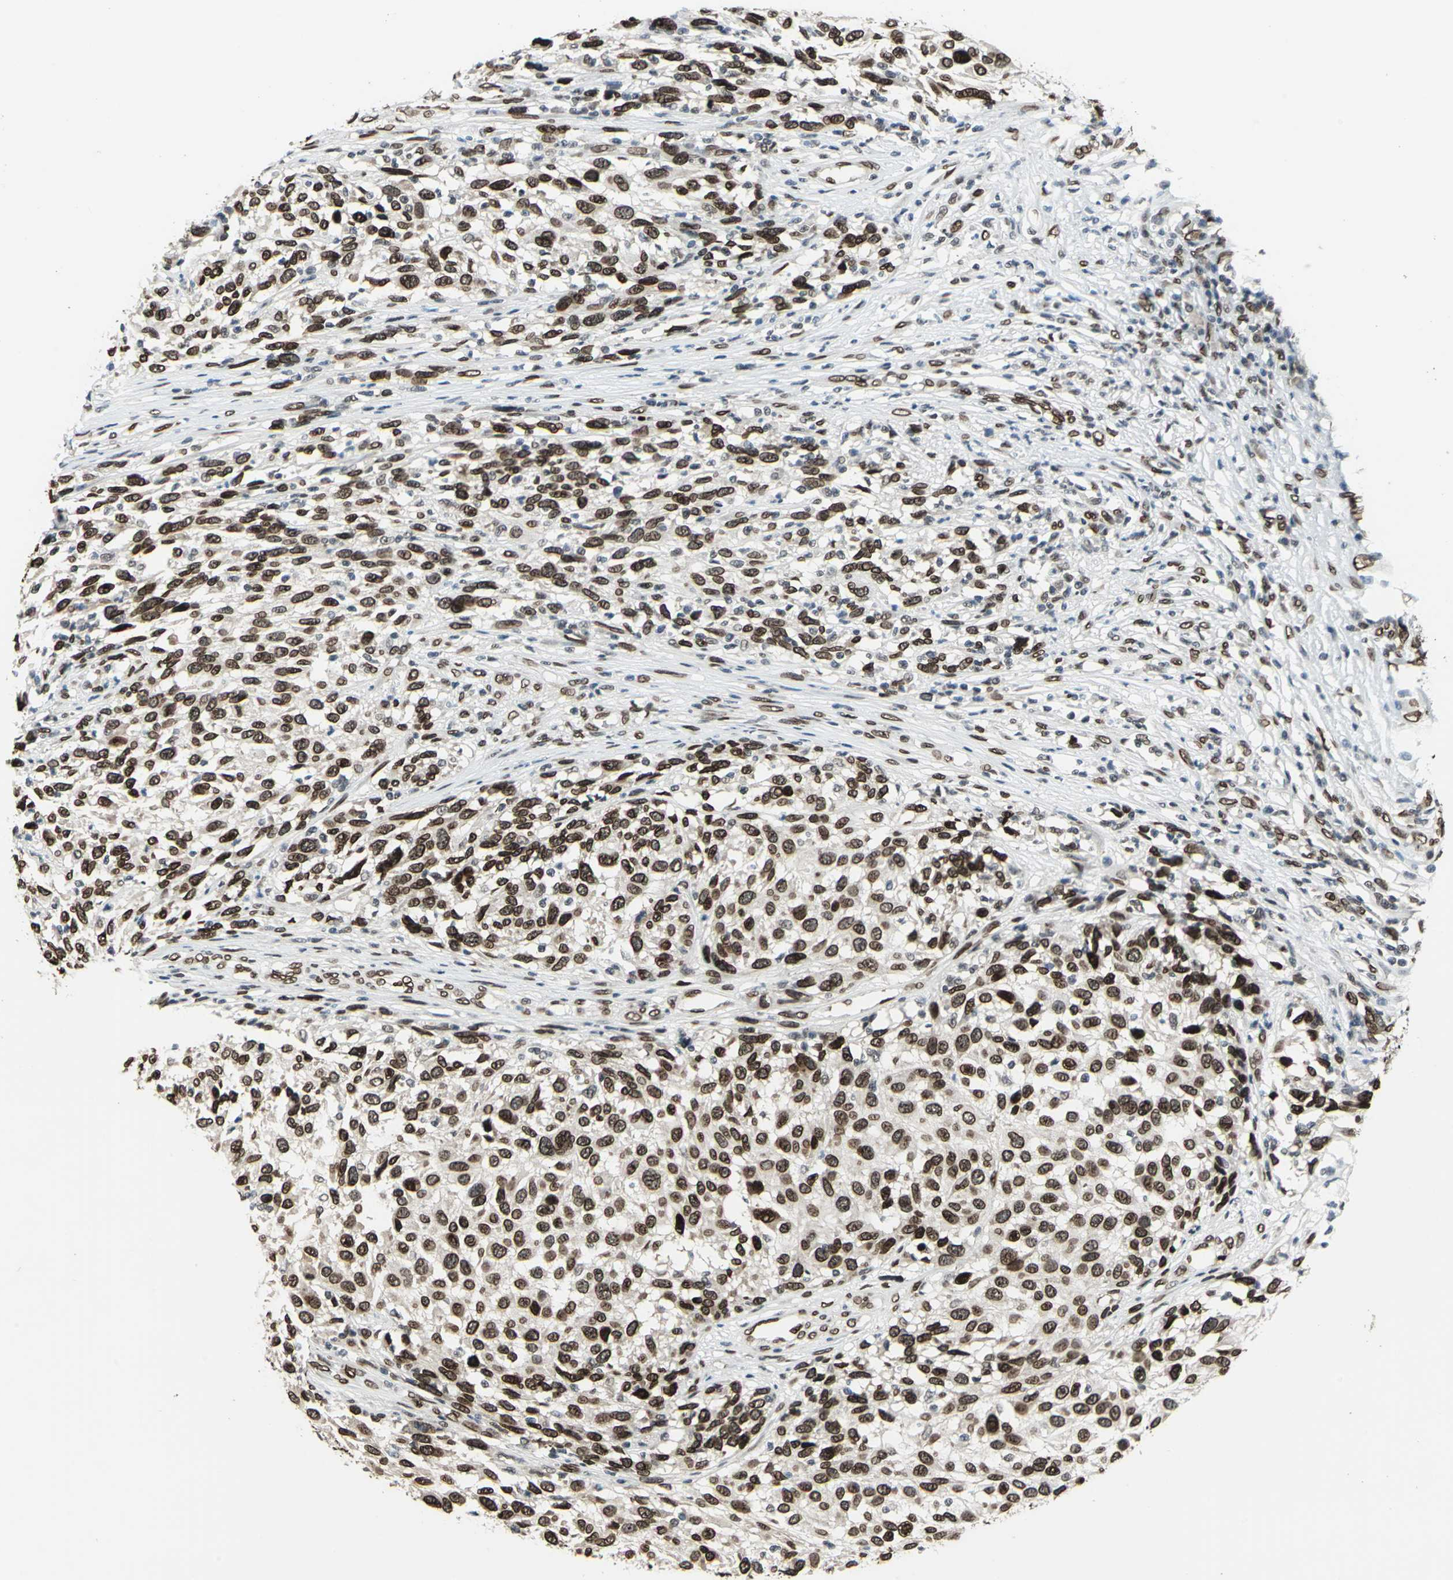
{"staining": {"intensity": "strong", "quantity": ">75%", "location": "cytoplasmic/membranous,nuclear"}, "tissue": "melanoma", "cell_type": "Tumor cells", "image_type": "cancer", "snomed": [{"axis": "morphology", "description": "Malignant melanoma, Metastatic site"}, {"axis": "topography", "description": "Lymph node"}], "caption": "IHC photomicrograph of human malignant melanoma (metastatic site) stained for a protein (brown), which reveals high levels of strong cytoplasmic/membranous and nuclear staining in about >75% of tumor cells.", "gene": "ISY1", "patient": {"sex": "male", "age": 61}}